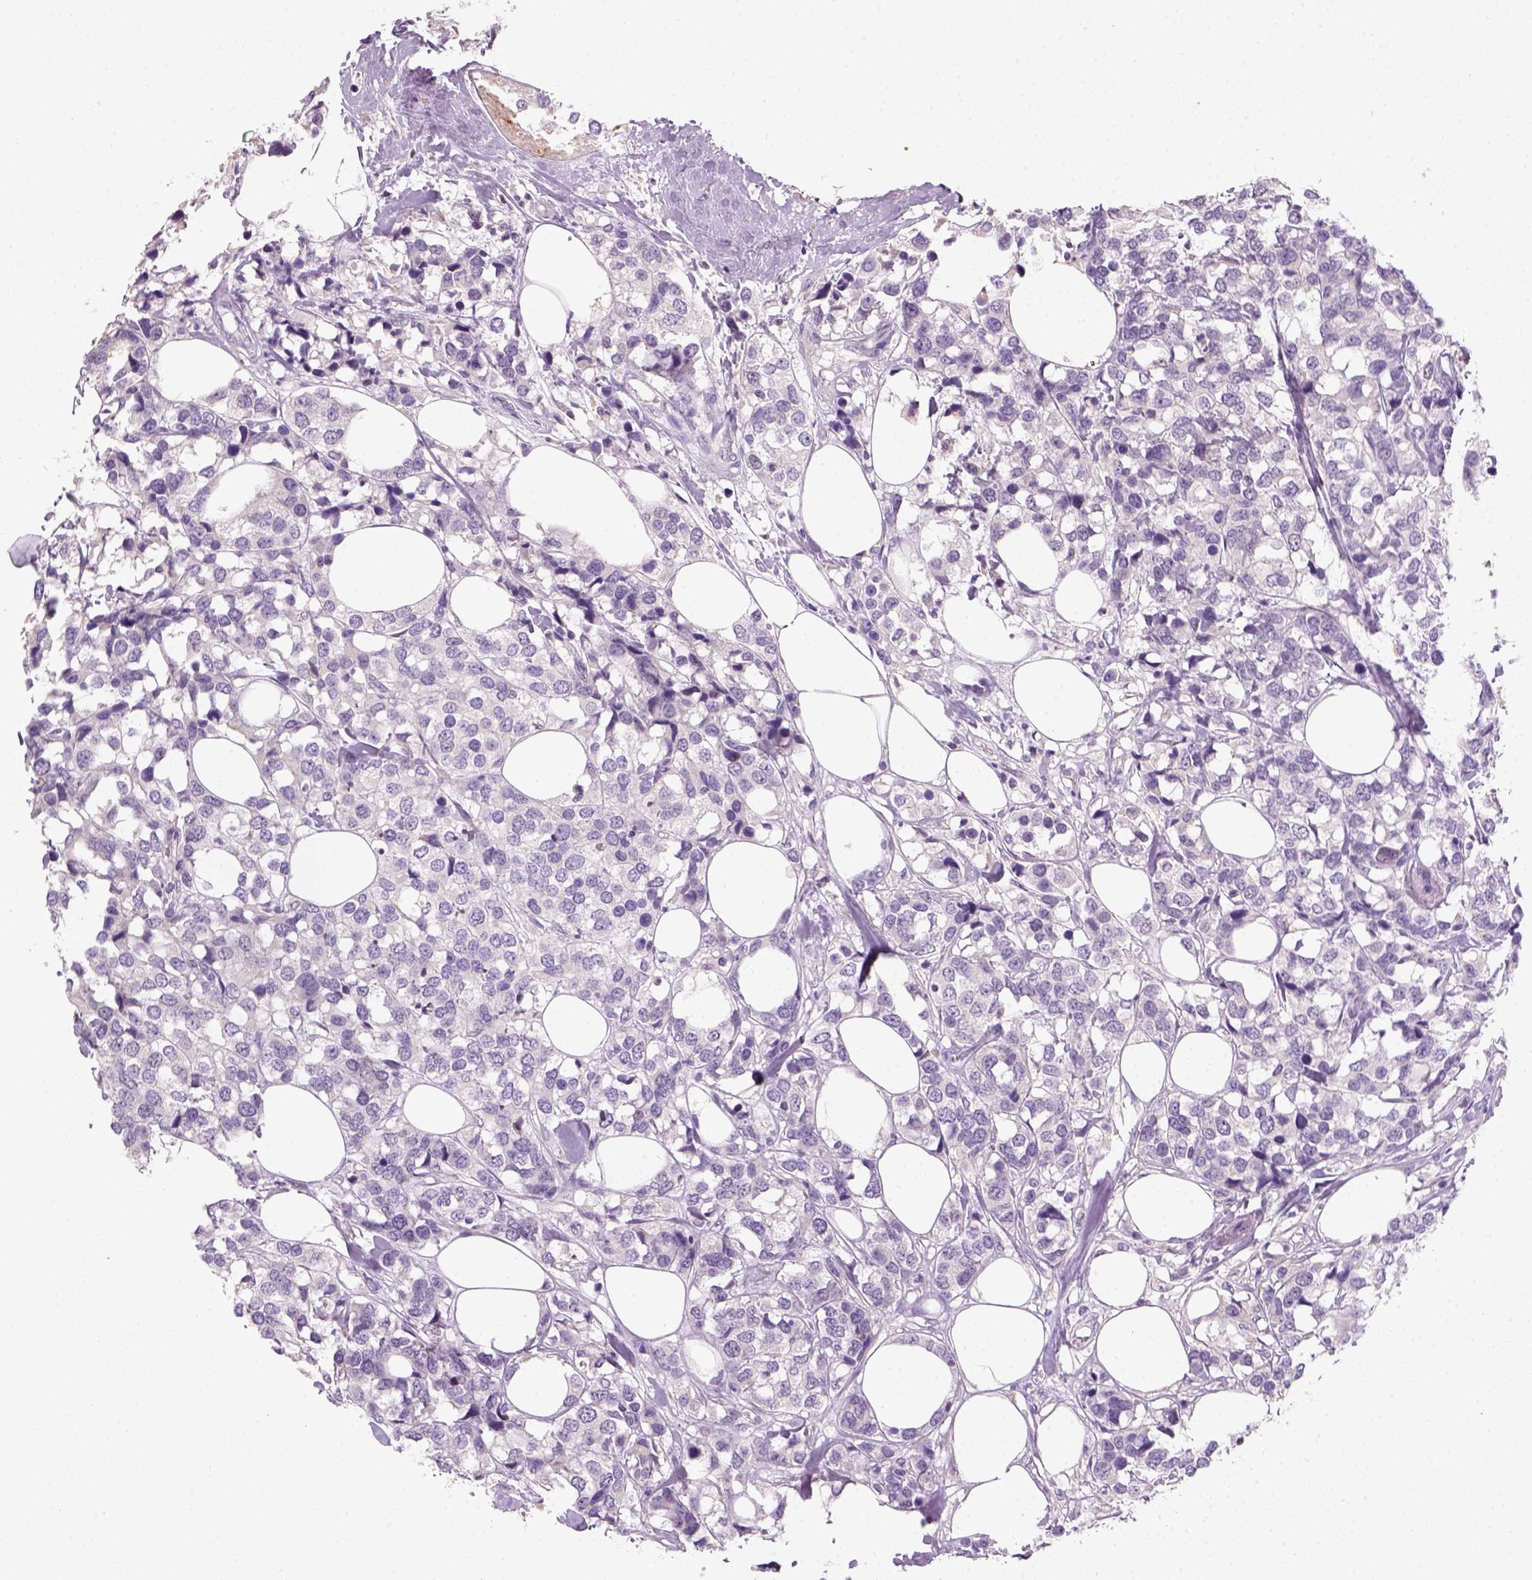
{"staining": {"intensity": "negative", "quantity": "none", "location": "none"}, "tissue": "breast cancer", "cell_type": "Tumor cells", "image_type": "cancer", "snomed": [{"axis": "morphology", "description": "Lobular carcinoma"}, {"axis": "topography", "description": "Breast"}], "caption": "A photomicrograph of breast lobular carcinoma stained for a protein reveals no brown staining in tumor cells.", "gene": "NUDT6", "patient": {"sex": "female", "age": 59}}